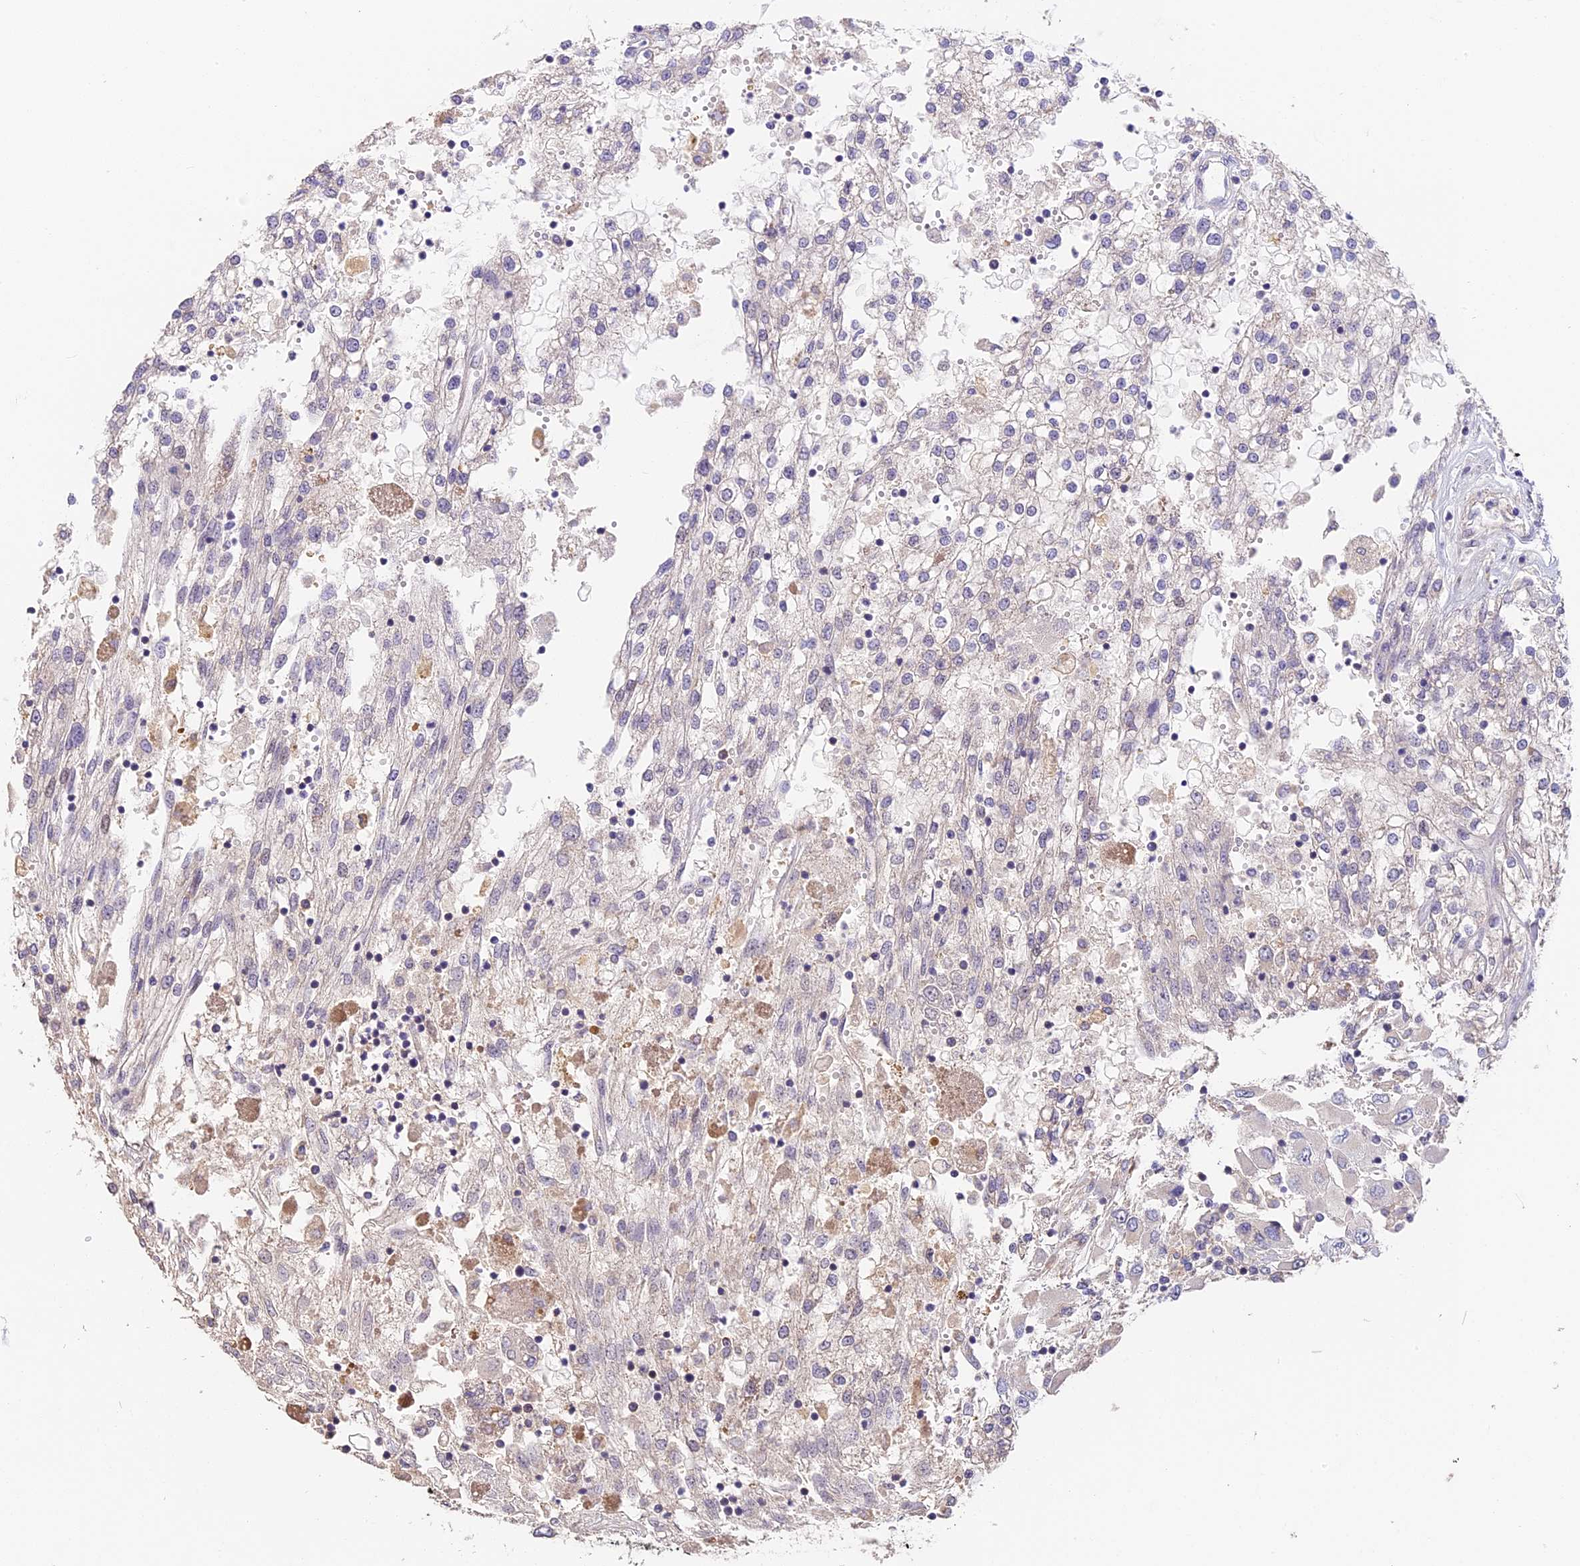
{"staining": {"intensity": "negative", "quantity": "none", "location": "none"}, "tissue": "renal cancer", "cell_type": "Tumor cells", "image_type": "cancer", "snomed": [{"axis": "morphology", "description": "Adenocarcinoma, NOS"}, {"axis": "topography", "description": "Kidney"}], "caption": "Tumor cells are negative for protein expression in human renal cancer (adenocarcinoma).", "gene": "ARHGAP17", "patient": {"sex": "female", "age": 52}}